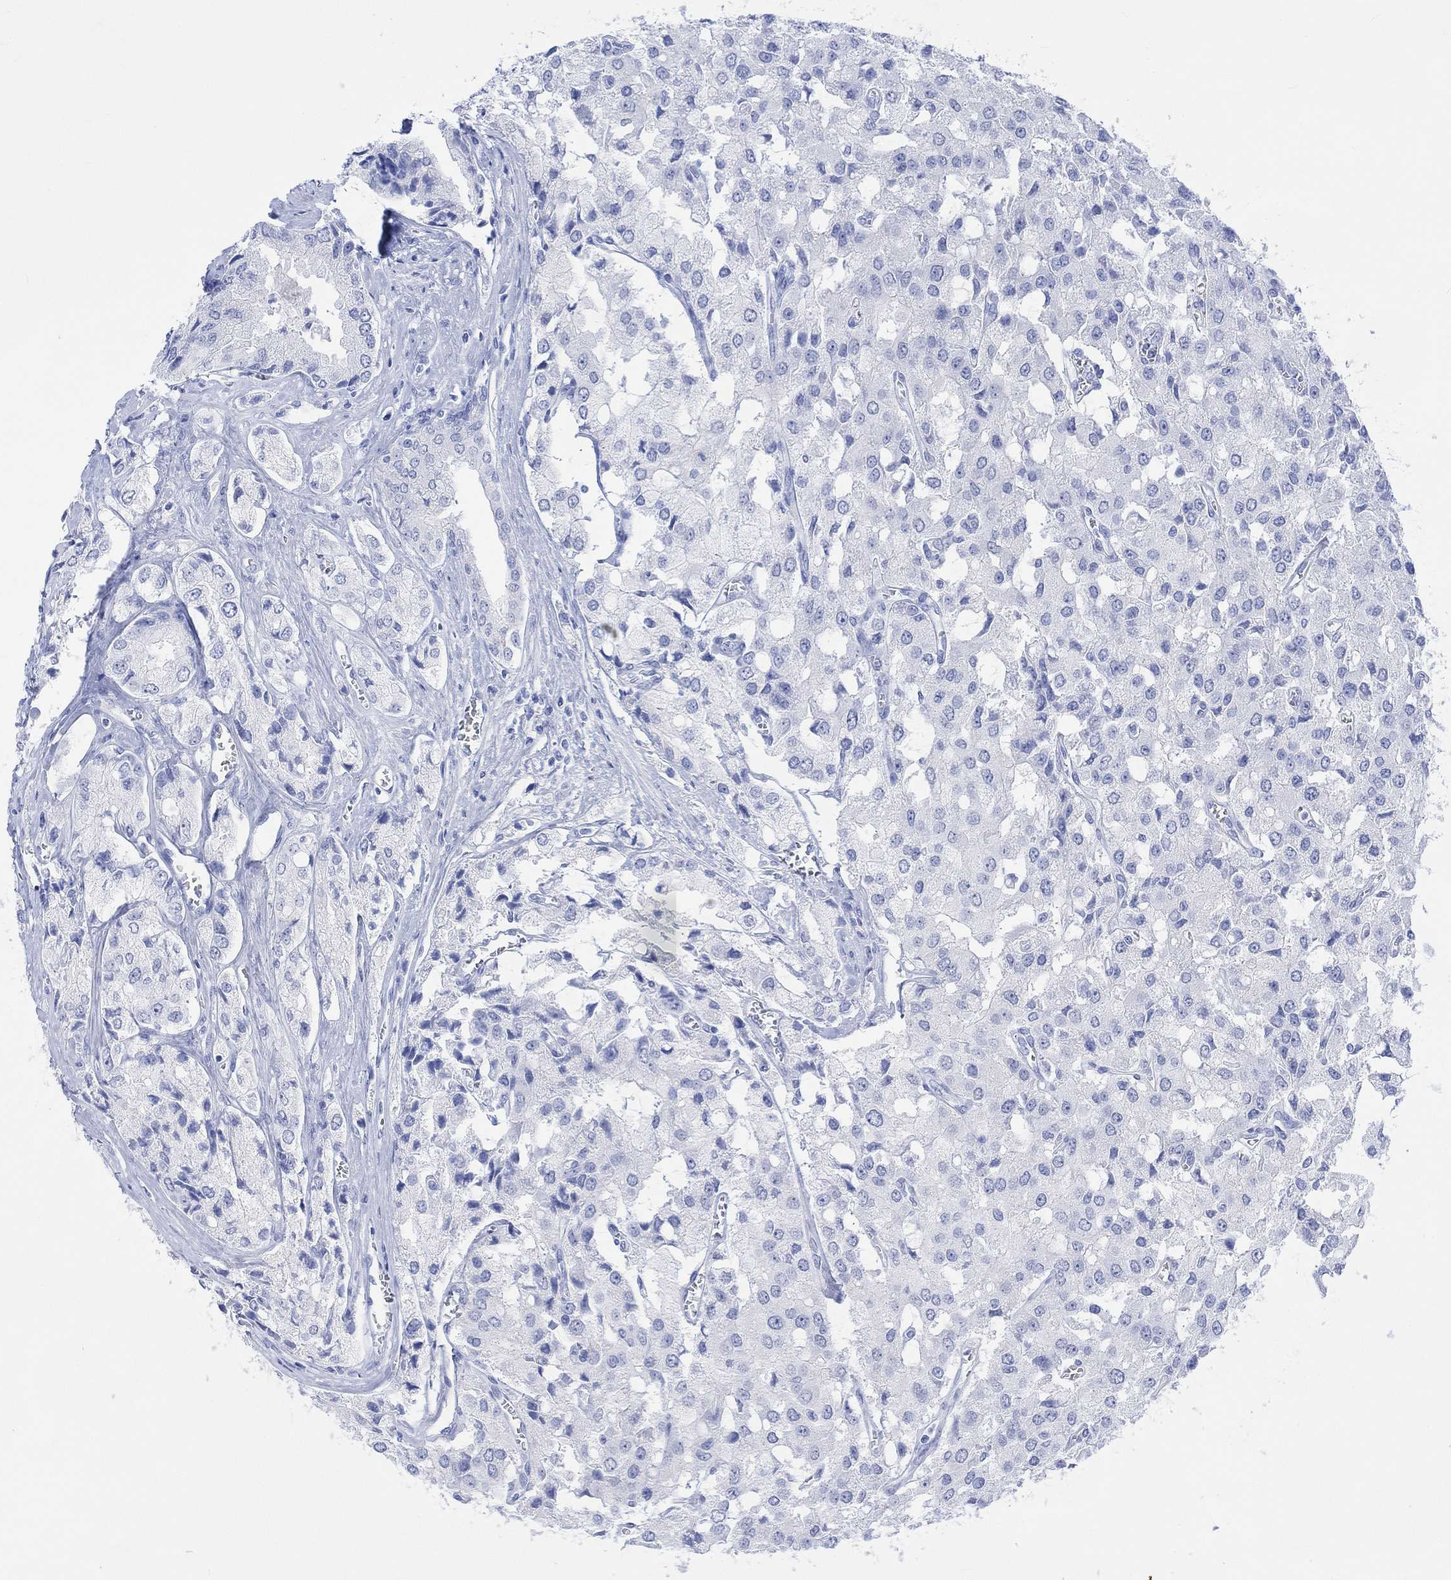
{"staining": {"intensity": "negative", "quantity": "none", "location": "none"}, "tissue": "prostate cancer", "cell_type": "Tumor cells", "image_type": "cancer", "snomed": [{"axis": "morphology", "description": "Adenocarcinoma, NOS"}, {"axis": "topography", "description": "Prostate and seminal vesicle, NOS"}, {"axis": "topography", "description": "Prostate"}], "caption": "Protein analysis of prostate adenocarcinoma reveals no significant positivity in tumor cells.", "gene": "CELF4", "patient": {"sex": "male", "age": 67}}